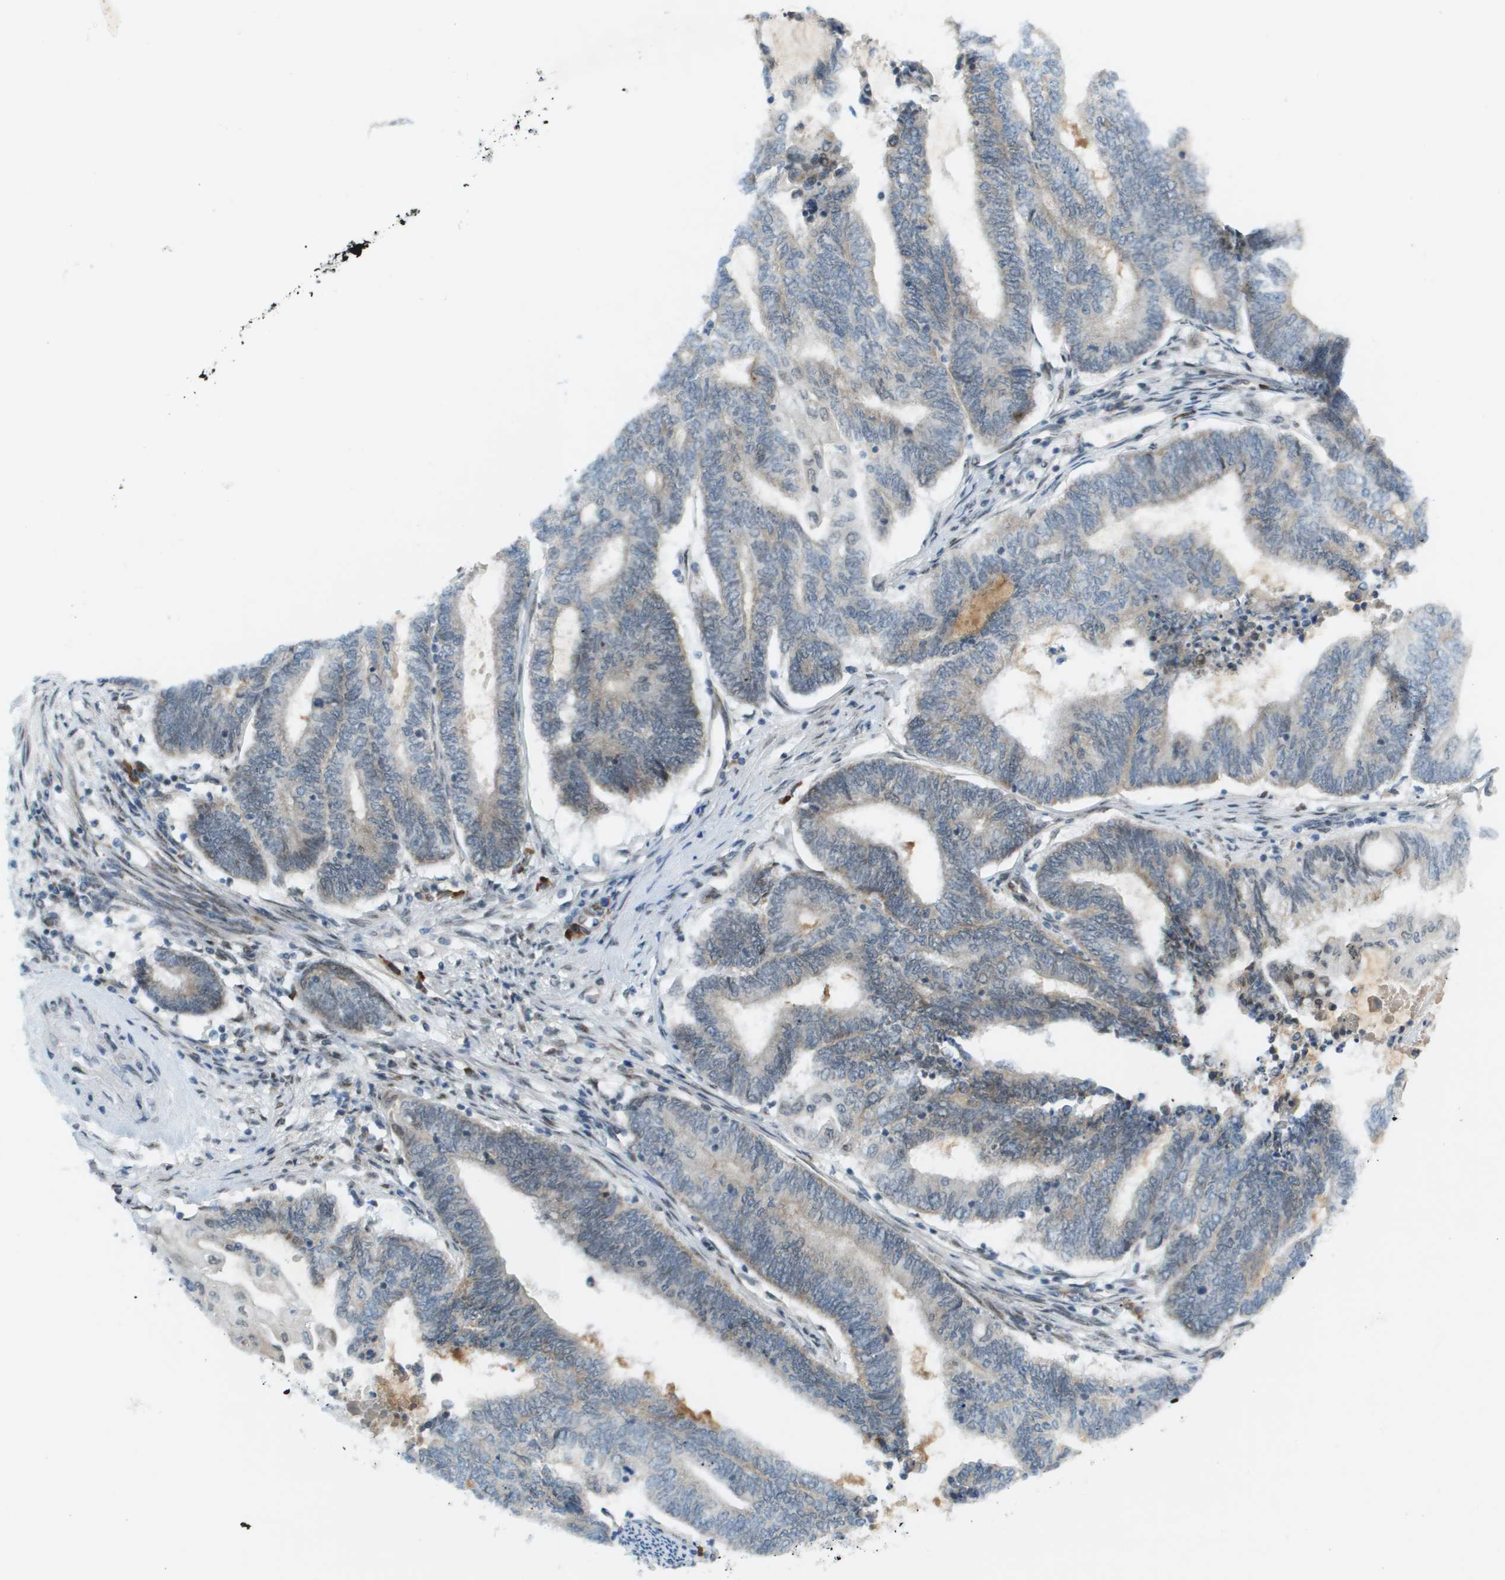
{"staining": {"intensity": "negative", "quantity": "none", "location": "none"}, "tissue": "endometrial cancer", "cell_type": "Tumor cells", "image_type": "cancer", "snomed": [{"axis": "morphology", "description": "Adenocarcinoma, NOS"}, {"axis": "topography", "description": "Uterus"}, {"axis": "topography", "description": "Endometrium"}], "caption": "Human adenocarcinoma (endometrial) stained for a protein using immunohistochemistry (IHC) reveals no positivity in tumor cells.", "gene": "CACNB4", "patient": {"sex": "female", "age": 70}}